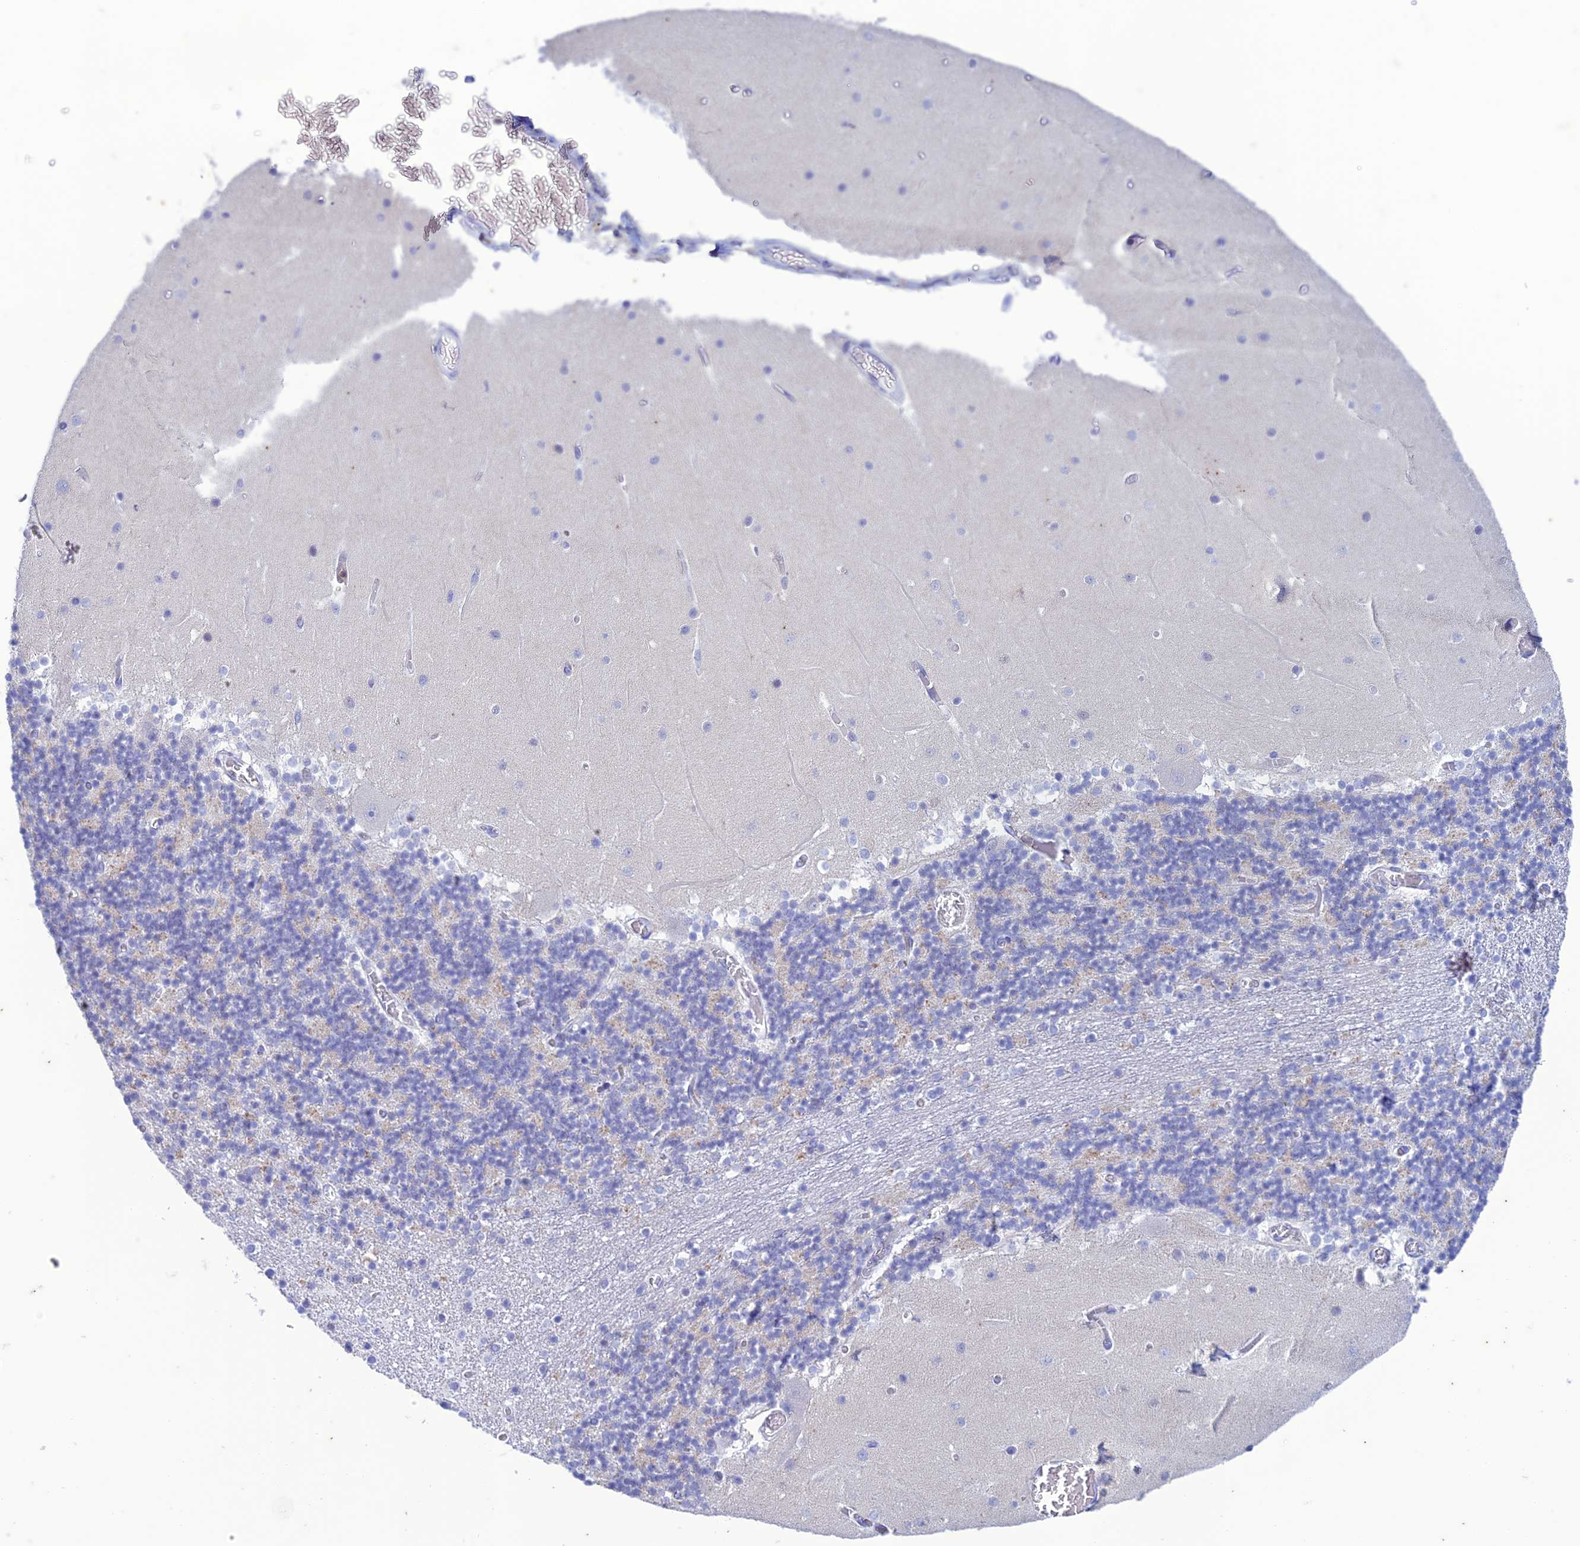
{"staining": {"intensity": "negative", "quantity": "none", "location": "none"}, "tissue": "cerebellum", "cell_type": "Cells in granular layer", "image_type": "normal", "snomed": [{"axis": "morphology", "description": "Normal tissue, NOS"}, {"axis": "topography", "description": "Cerebellum"}], "caption": "IHC of benign human cerebellum reveals no expression in cells in granular layer.", "gene": "FGF7", "patient": {"sex": "female", "age": 28}}